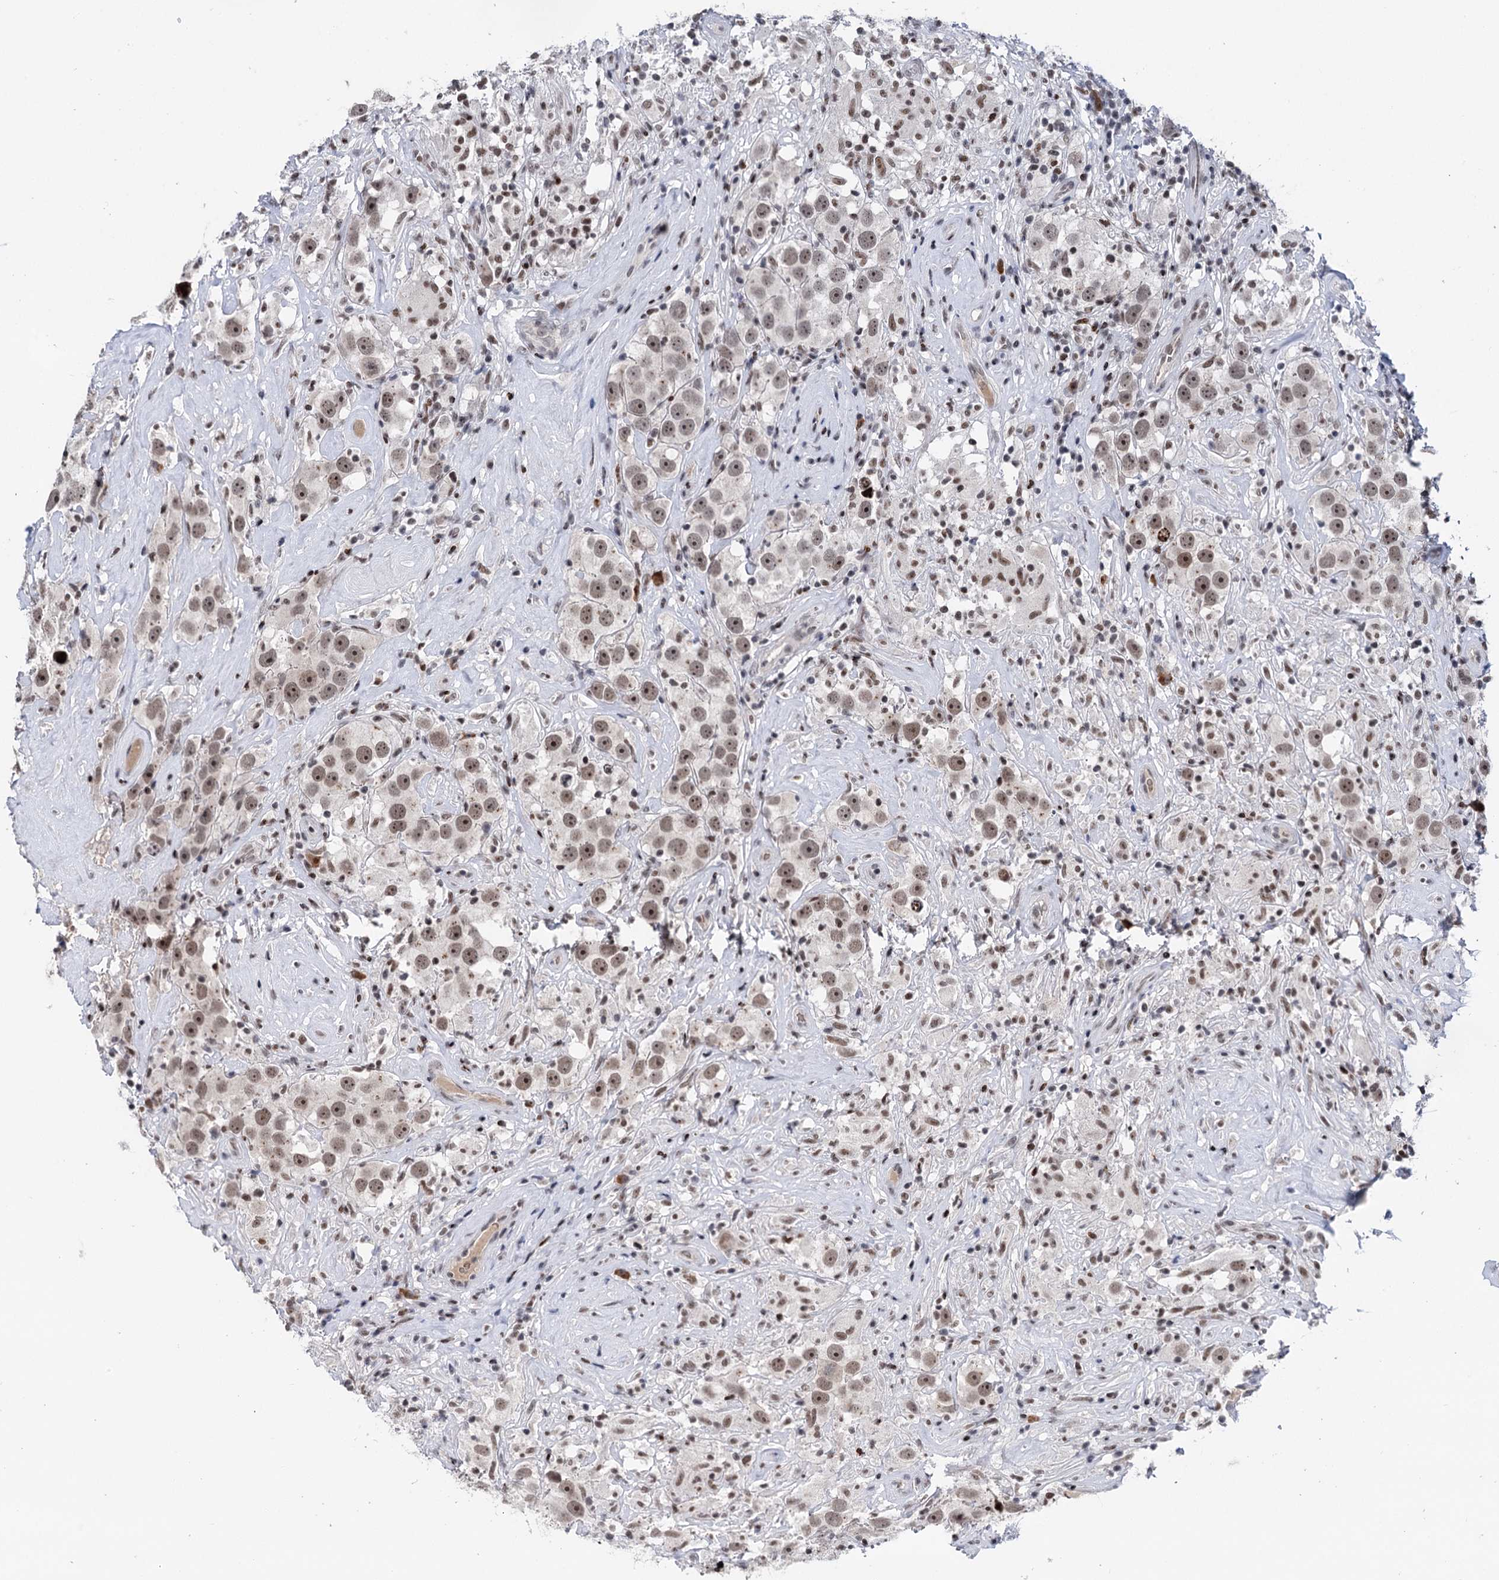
{"staining": {"intensity": "weak", "quantity": ">75%", "location": "nuclear"}, "tissue": "testis cancer", "cell_type": "Tumor cells", "image_type": "cancer", "snomed": [{"axis": "morphology", "description": "Seminoma, NOS"}, {"axis": "topography", "description": "Testis"}], "caption": "DAB (3,3'-diaminobenzidine) immunohistochemical staining of testis cancer reveals weak nuclear protein expression in approximately >75% of tumor cells. Immunohistochemistry stains the protein in brown and the nuclei are stained blue.", "gene": "ZCCHC10", "patient": {"sex": "male", "age": 49}}